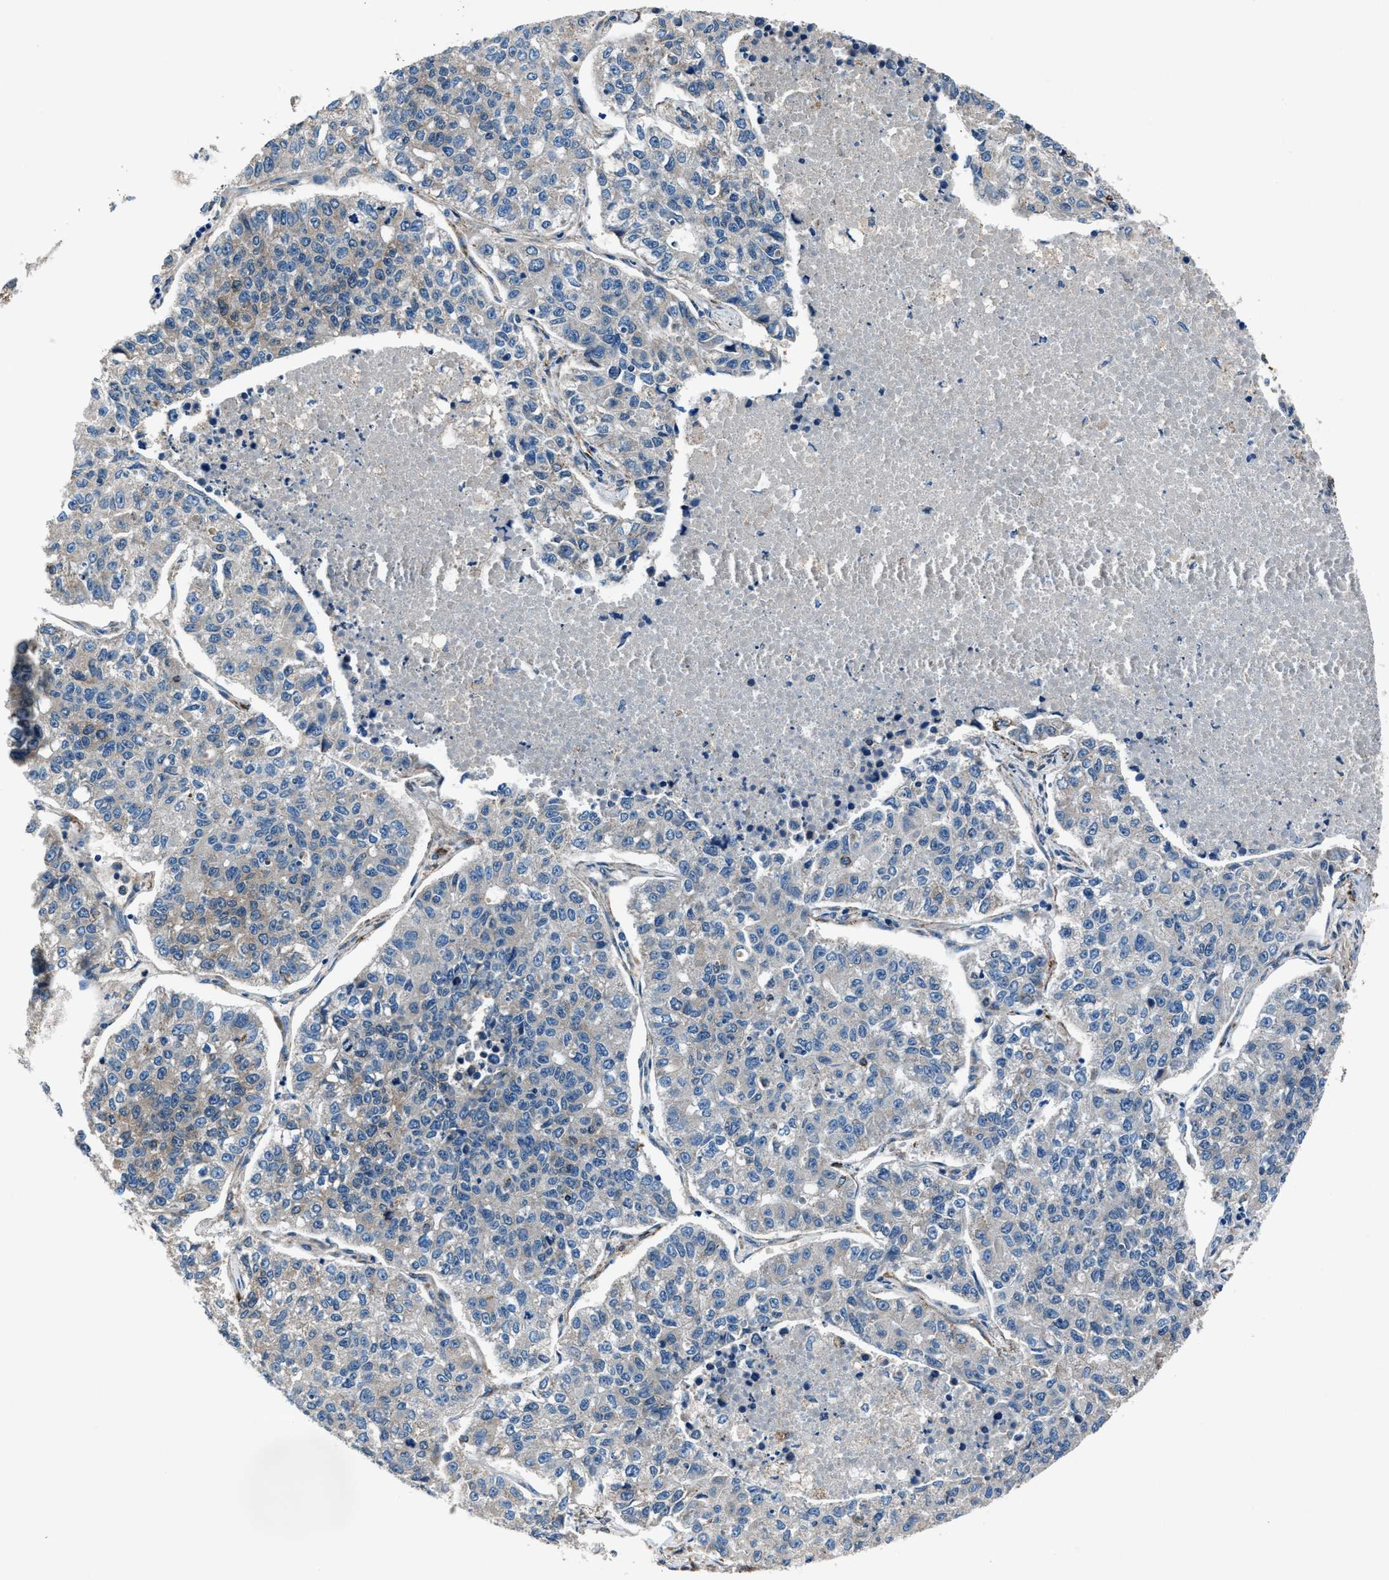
{"staining": {"intensity": "weak", "quantity": "<25%", "location": "cytoplasmic/membranous"}, "tissue": "lung cancer", "cell_type": "Tumor cells", "image_type": "cancer", "snomed": [{"axis": "morphology", "description": "Adenocarcinoma, NOS"}, {"axis": "topography", "description": "Lung"}], "caption": "This is an IHC image of human lung adenocarcinoma. There is no expression in tumor cells.", "gene": "PRTFDC1", "patient": {"sex": "male", "age": 49}}